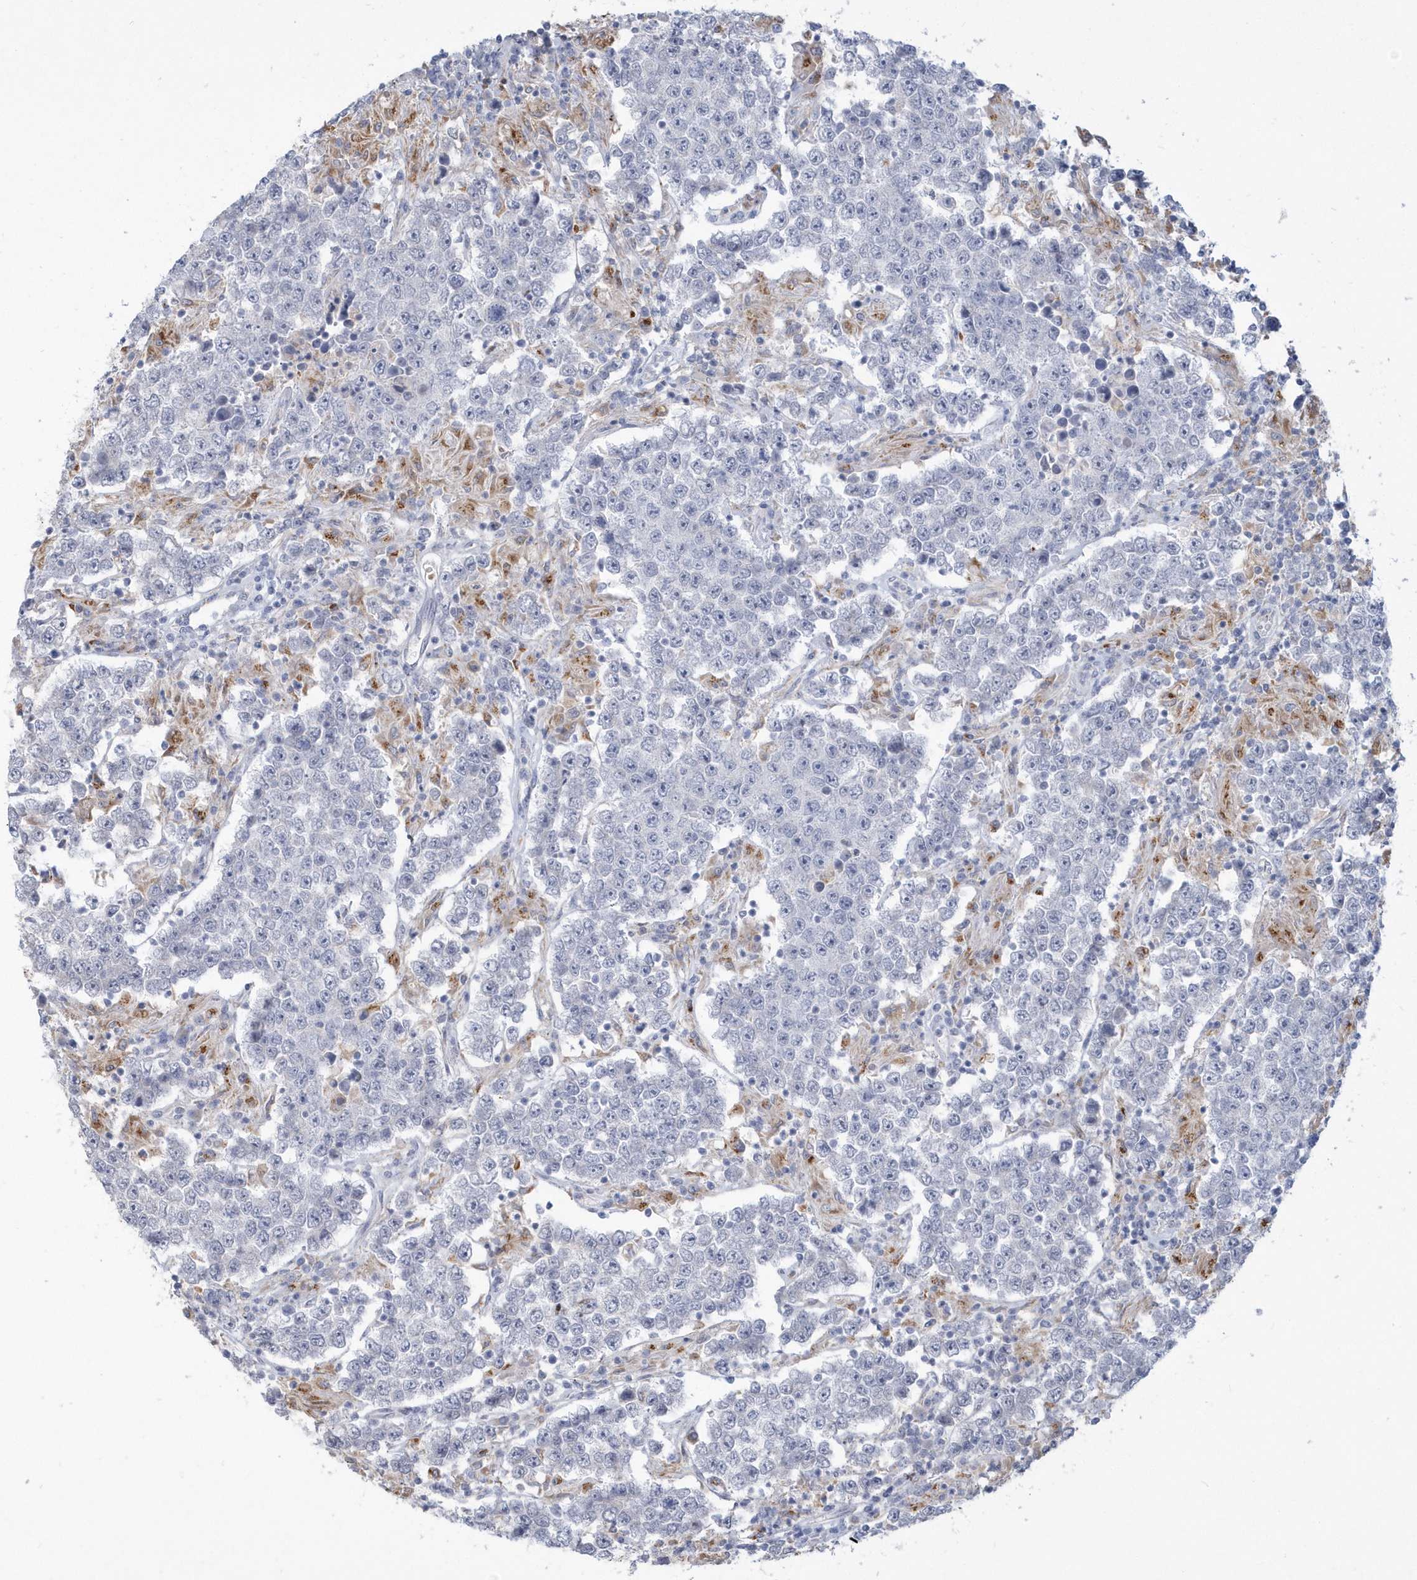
{"staining": {"intensity": "negative", "quantity": "none", "location": "none"}, "tissue": "testis cancer", "cell_type": "Tumor cells", "image_type": "cancer", "snomed": [{"axis": "morphology", "description": "Normal tissue, NOS"}, {"axis": "morphology", "description": "Urothelial carcinoma, High grade"}, {"axis": "morphology", "description": "Seminoma, NOS"}, {"axis": "morphology", "description": "Carcinoma, Embryonal, NOS"}, {"axis": "topography", "description": "Urinary bladder"}, {"axis": "topography", "description": "Testis"}], "caption": "This is an immunohistochemistry (IHC) histopathology image of human testis cancer (seminoma). There is no staining in tumor cells.", "gene": "TSPEAR", "patient": {"sex": "male", "age": 41}}